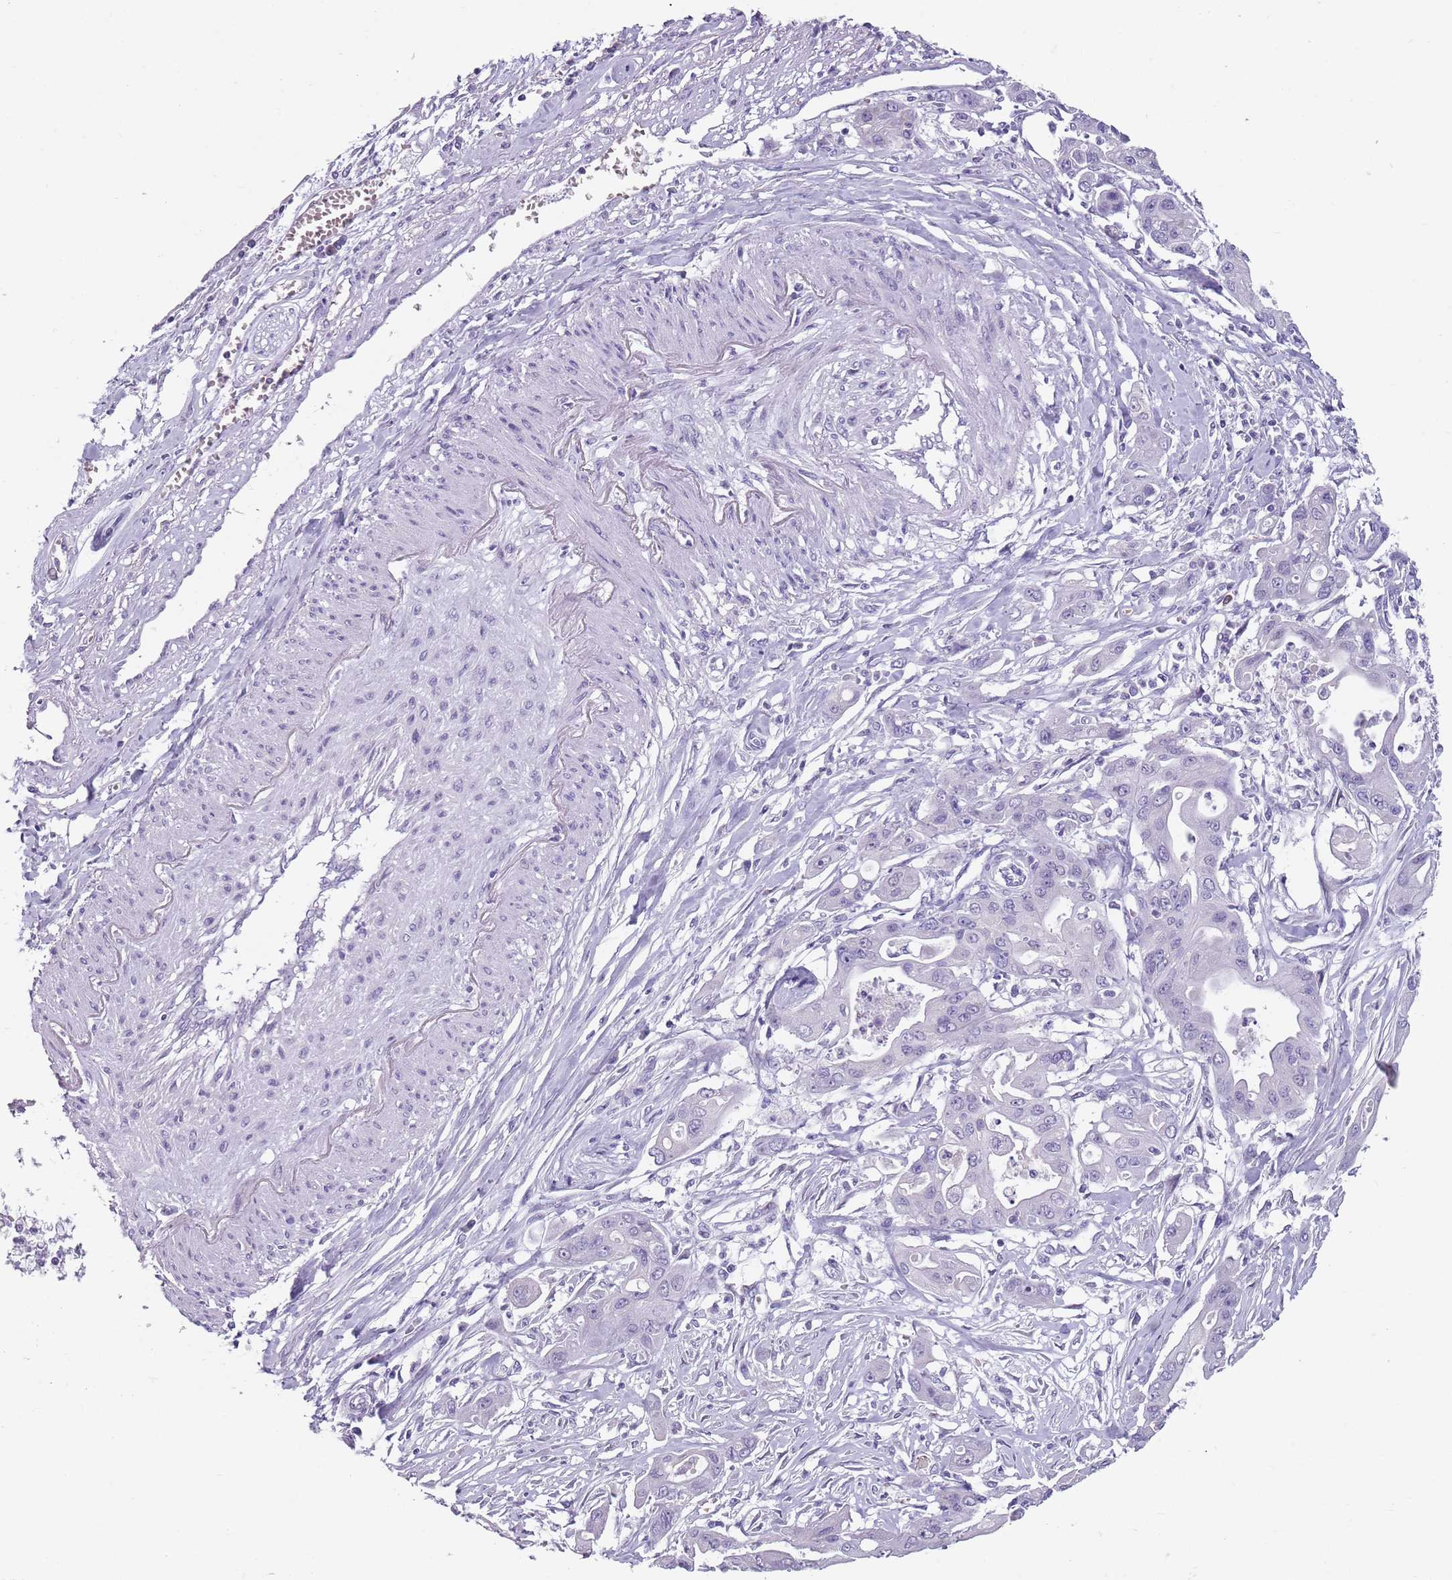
{"staining": {"intensity": "negative", "quantity": "none", "location": "none"}, "tissue": "ovarian cancer", "cell_type": "Tumor cells", "image_type": "cancer", "snomed": [{"axis": "morphology", "description": "Cystadenocarcinoma, mucinous, NOS"}, {"axis": "topography", "description": "Ovary"}], "caption": "A histopathology image of mucinous cystadenocarcinoma (ovarian) stained for a protein shows no brown staining in tumor cells.", "gene": "SPESP1", "patient": {"sex": "female", "age": 70}}